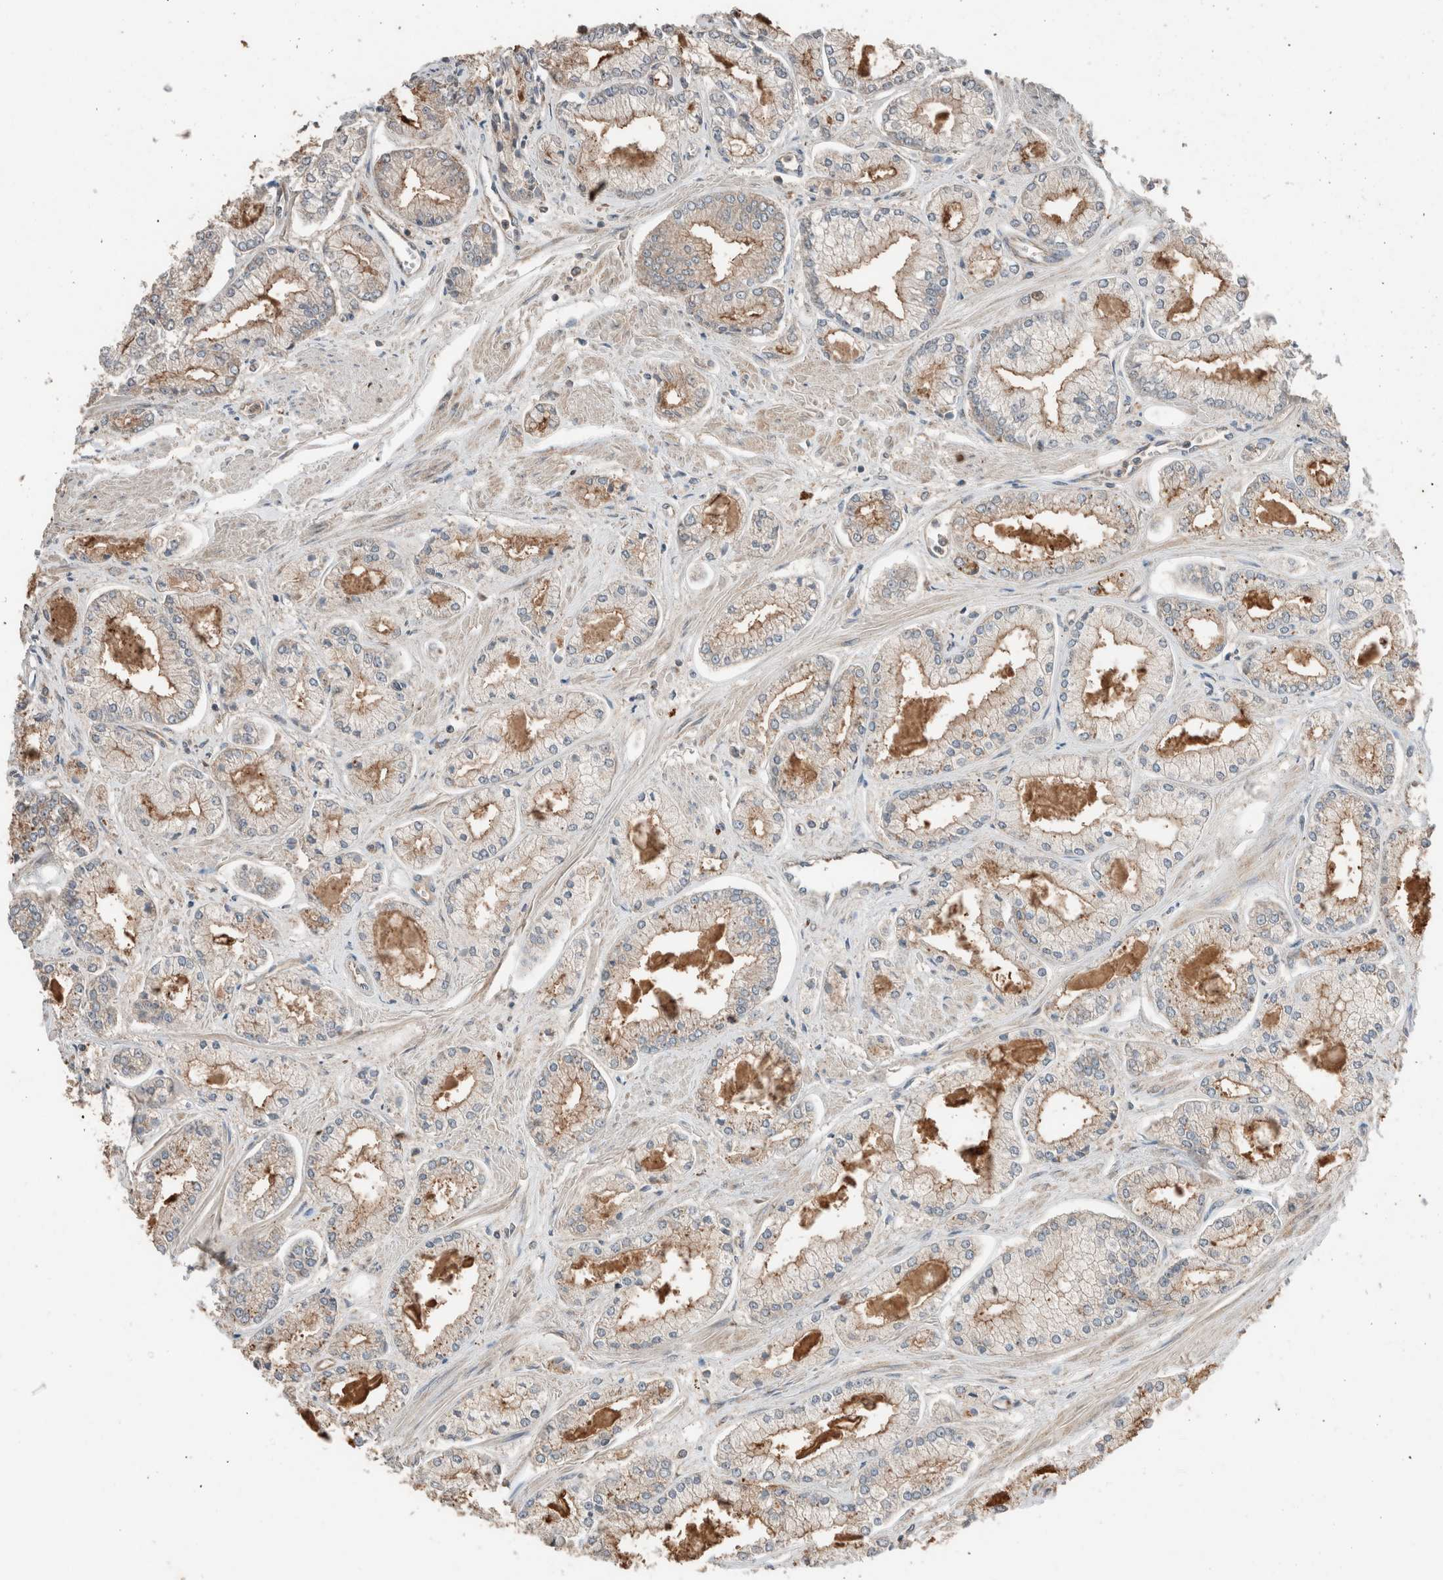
{"staining": {"intensity": "weak", "quantity": "<25%", "location": "cytoplasmic/membranous"}, "tissue": "prostate cancer", "cell_type": "Tumor cells", "image_type": "cancer", "snomed": [{"axis": "morphology", "description": "Adenocarcinoma, Low grade"}, {"axis": "topography", "description": "Prostate"}], "caption": "Immunohistochemical staining of prostate cancer (adenocarcinoma (low-grade)) displays no significant expression in tumor cells. (DAB immunohistochemistry with hematoxylin counter stain).", "gene": "ERAP2", "patient": {"sex": "male", "age": 52}}